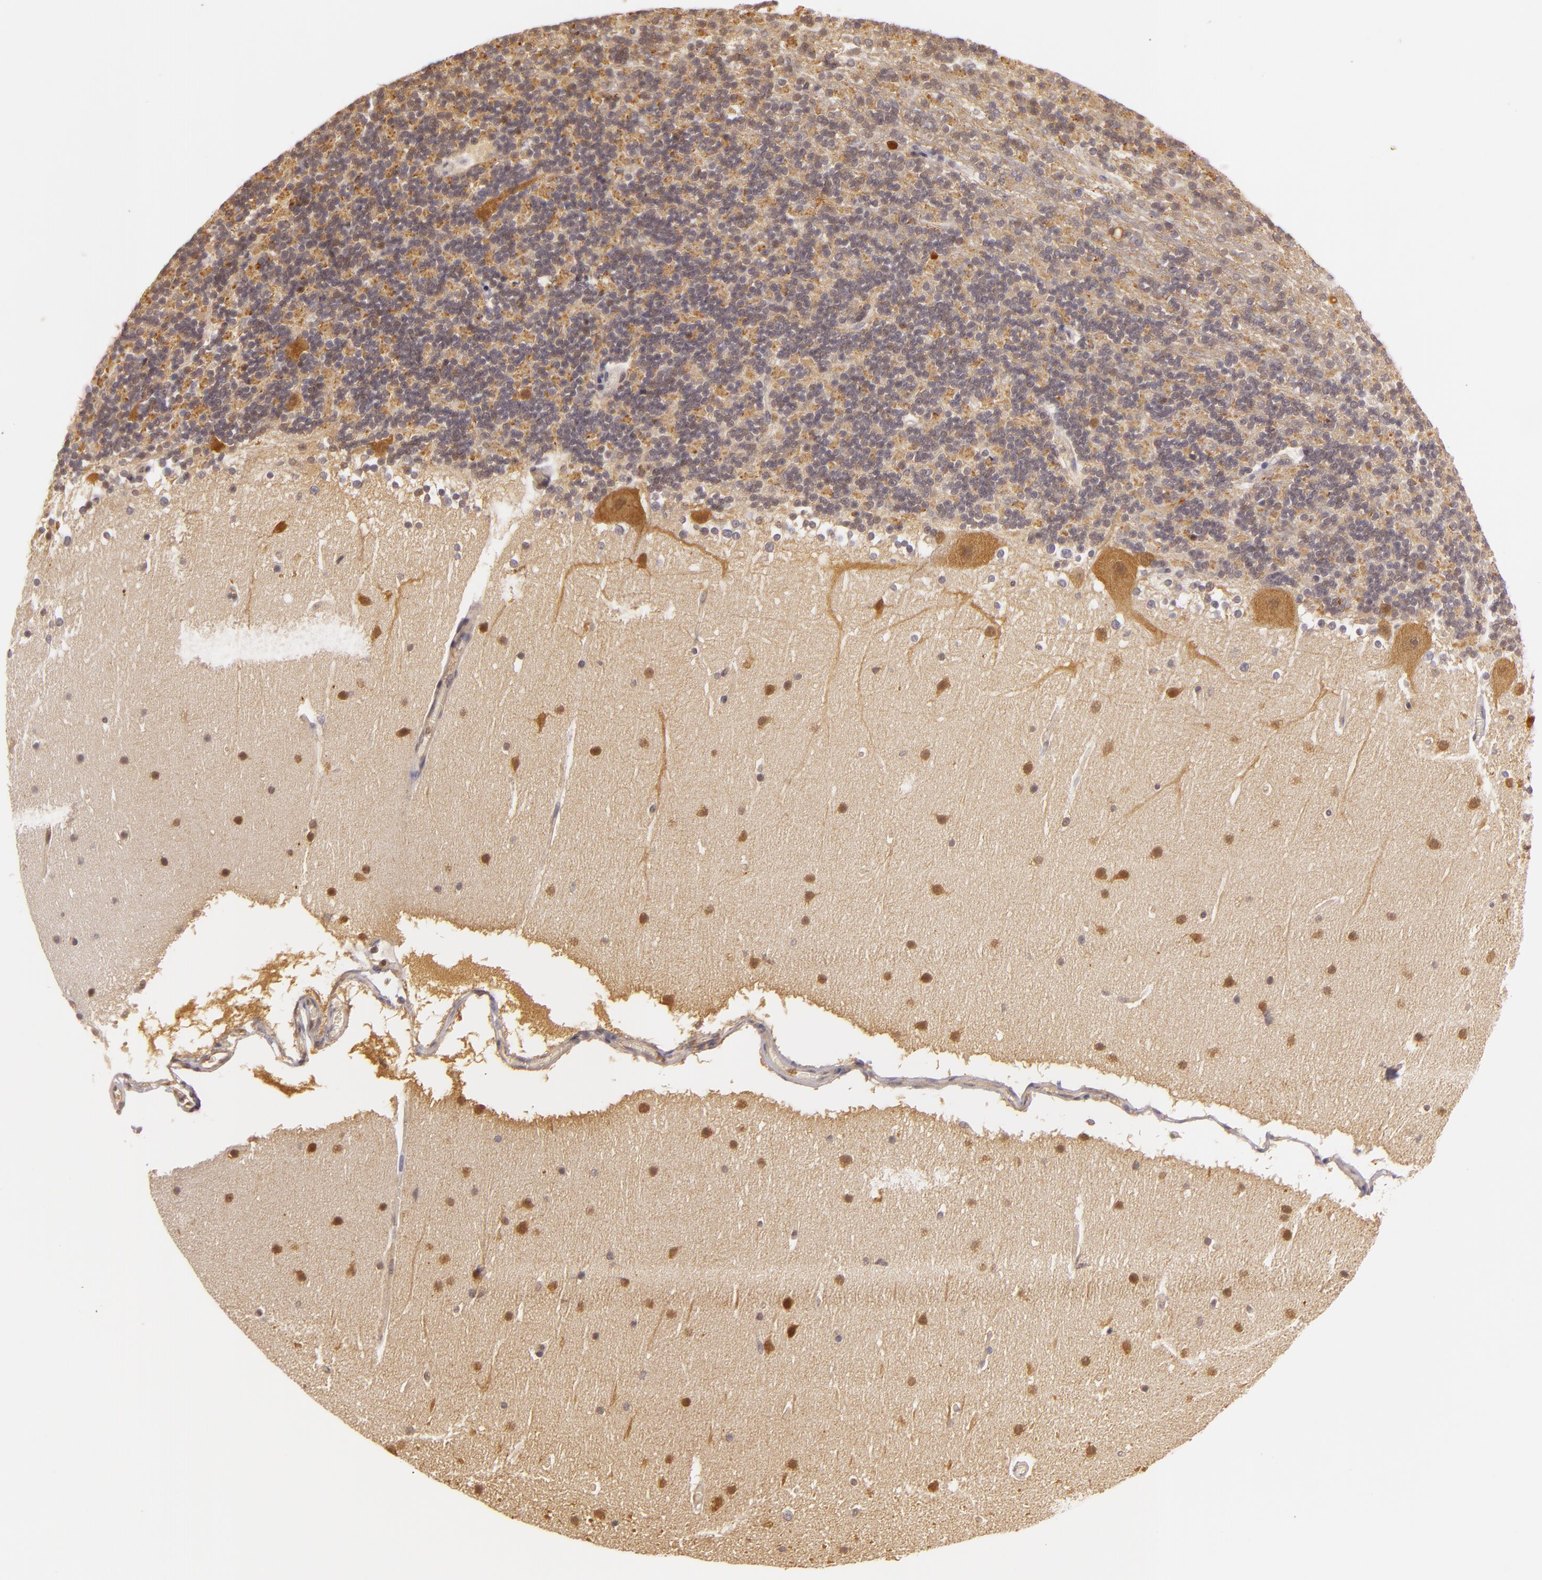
{"staining": {"intensity": "negative", "quantity": "none", "location": "none"}, "tissue": "cerebellum", "cell_type": "Cells in granular layer", "image_type": "normal", "snomed": [{"axis": "morphology", "description": "Normal tissue, NOS"}, {"axis": "topography", "description": "Cerebellum"}], "caption": "Cells in granular layer show no significant positivity in normal cerebellum.", "gene": "TOM1", "patient": {"sex": "female", "age": 19}}